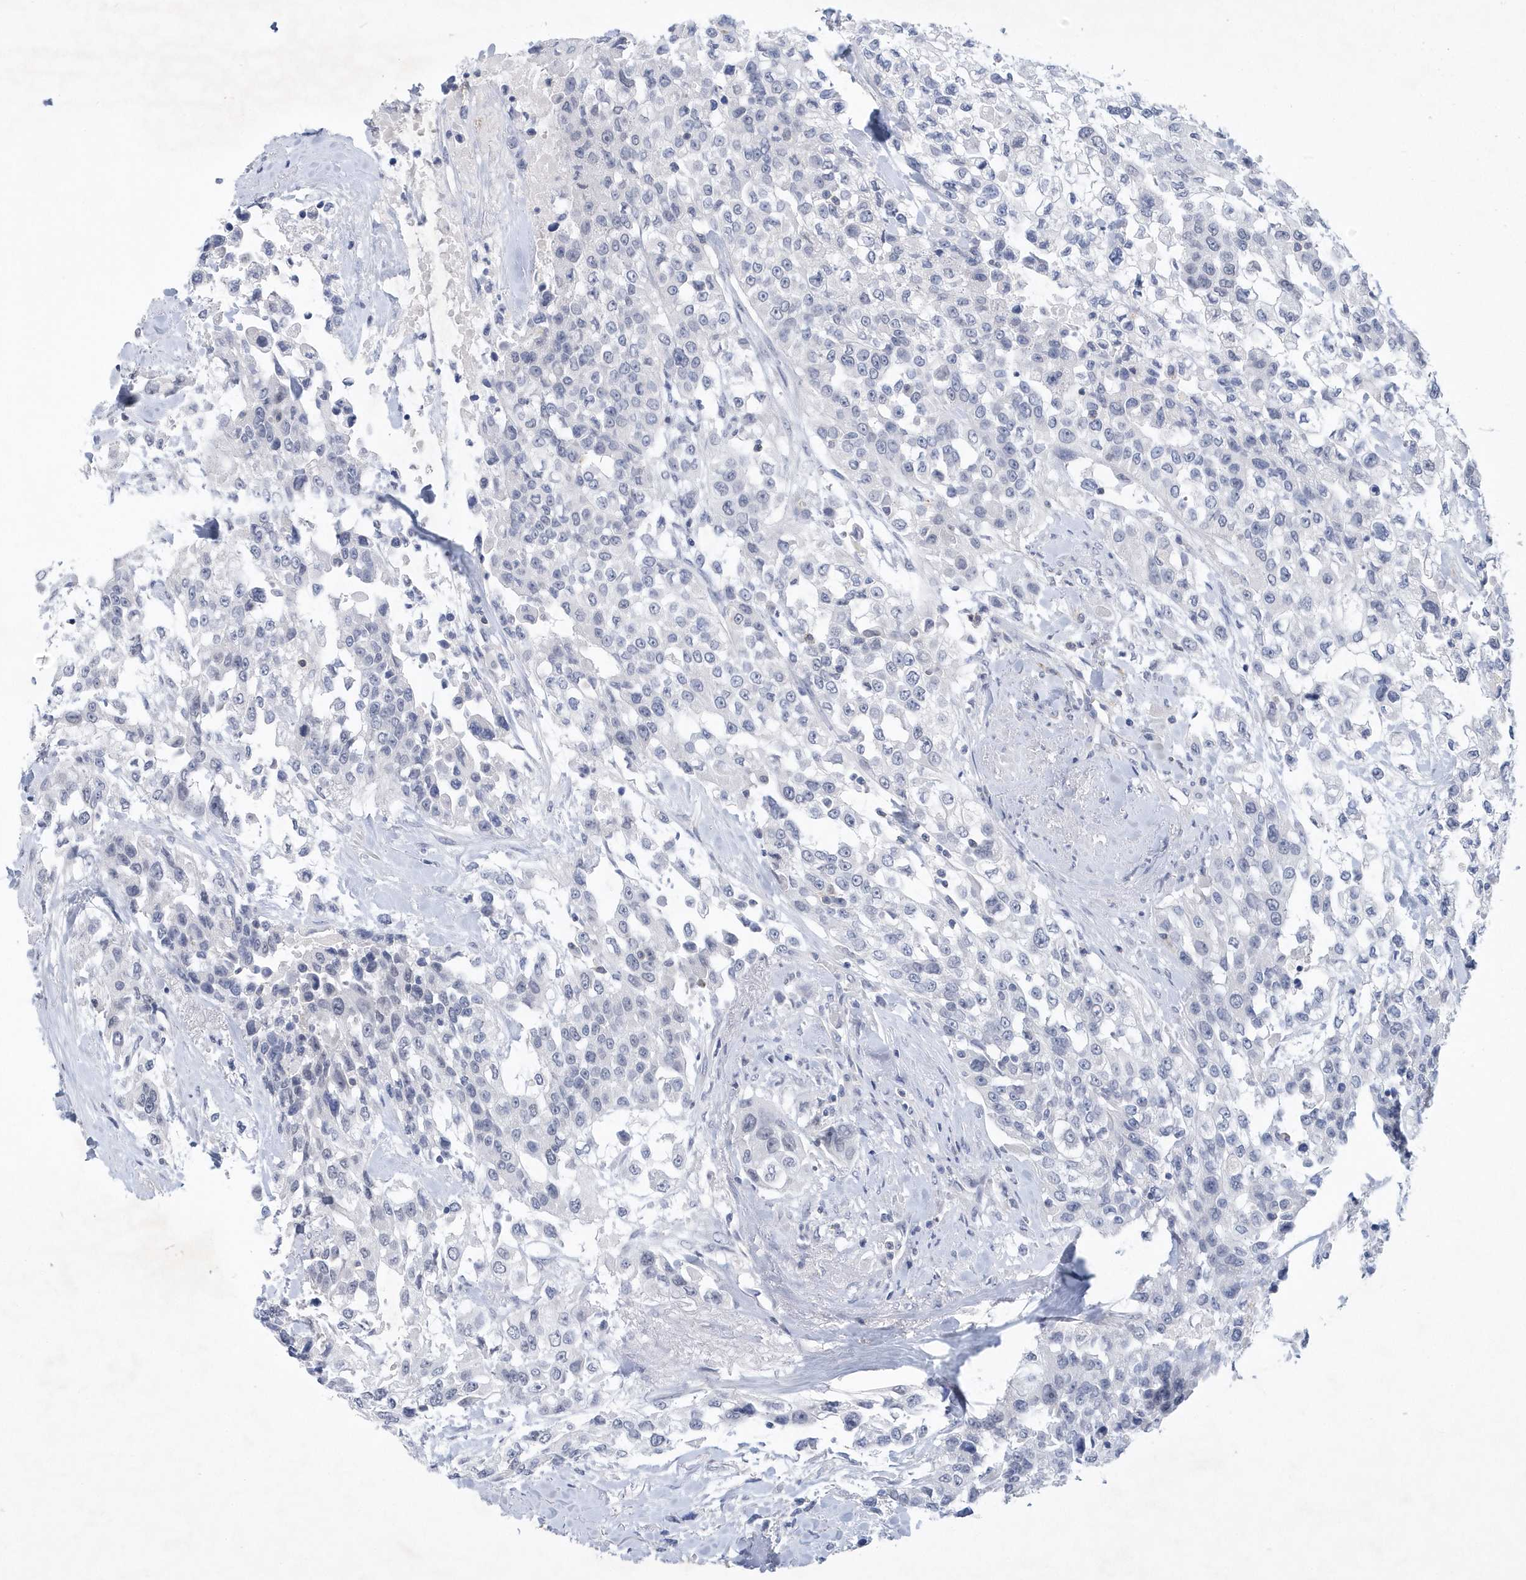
{"staining": {"intensity": "negative", "quantity": "none", "location": "none"}, "tissue": "urothelial cancer", "cell_type": "Tumor cells", "image_type": "cancer", "snomed": [{"axis": "morphology", "description": "Urothelial carcinoma, High grade"}, {"axis": "topography", "description": "Urinary bladder"}], "caption": "Photomicrograph shows no protein expression in tumor cells of urothelial cancer tissue.", "gene": "SRGAP3", "patient": {"sex": "female", "age": 80}}